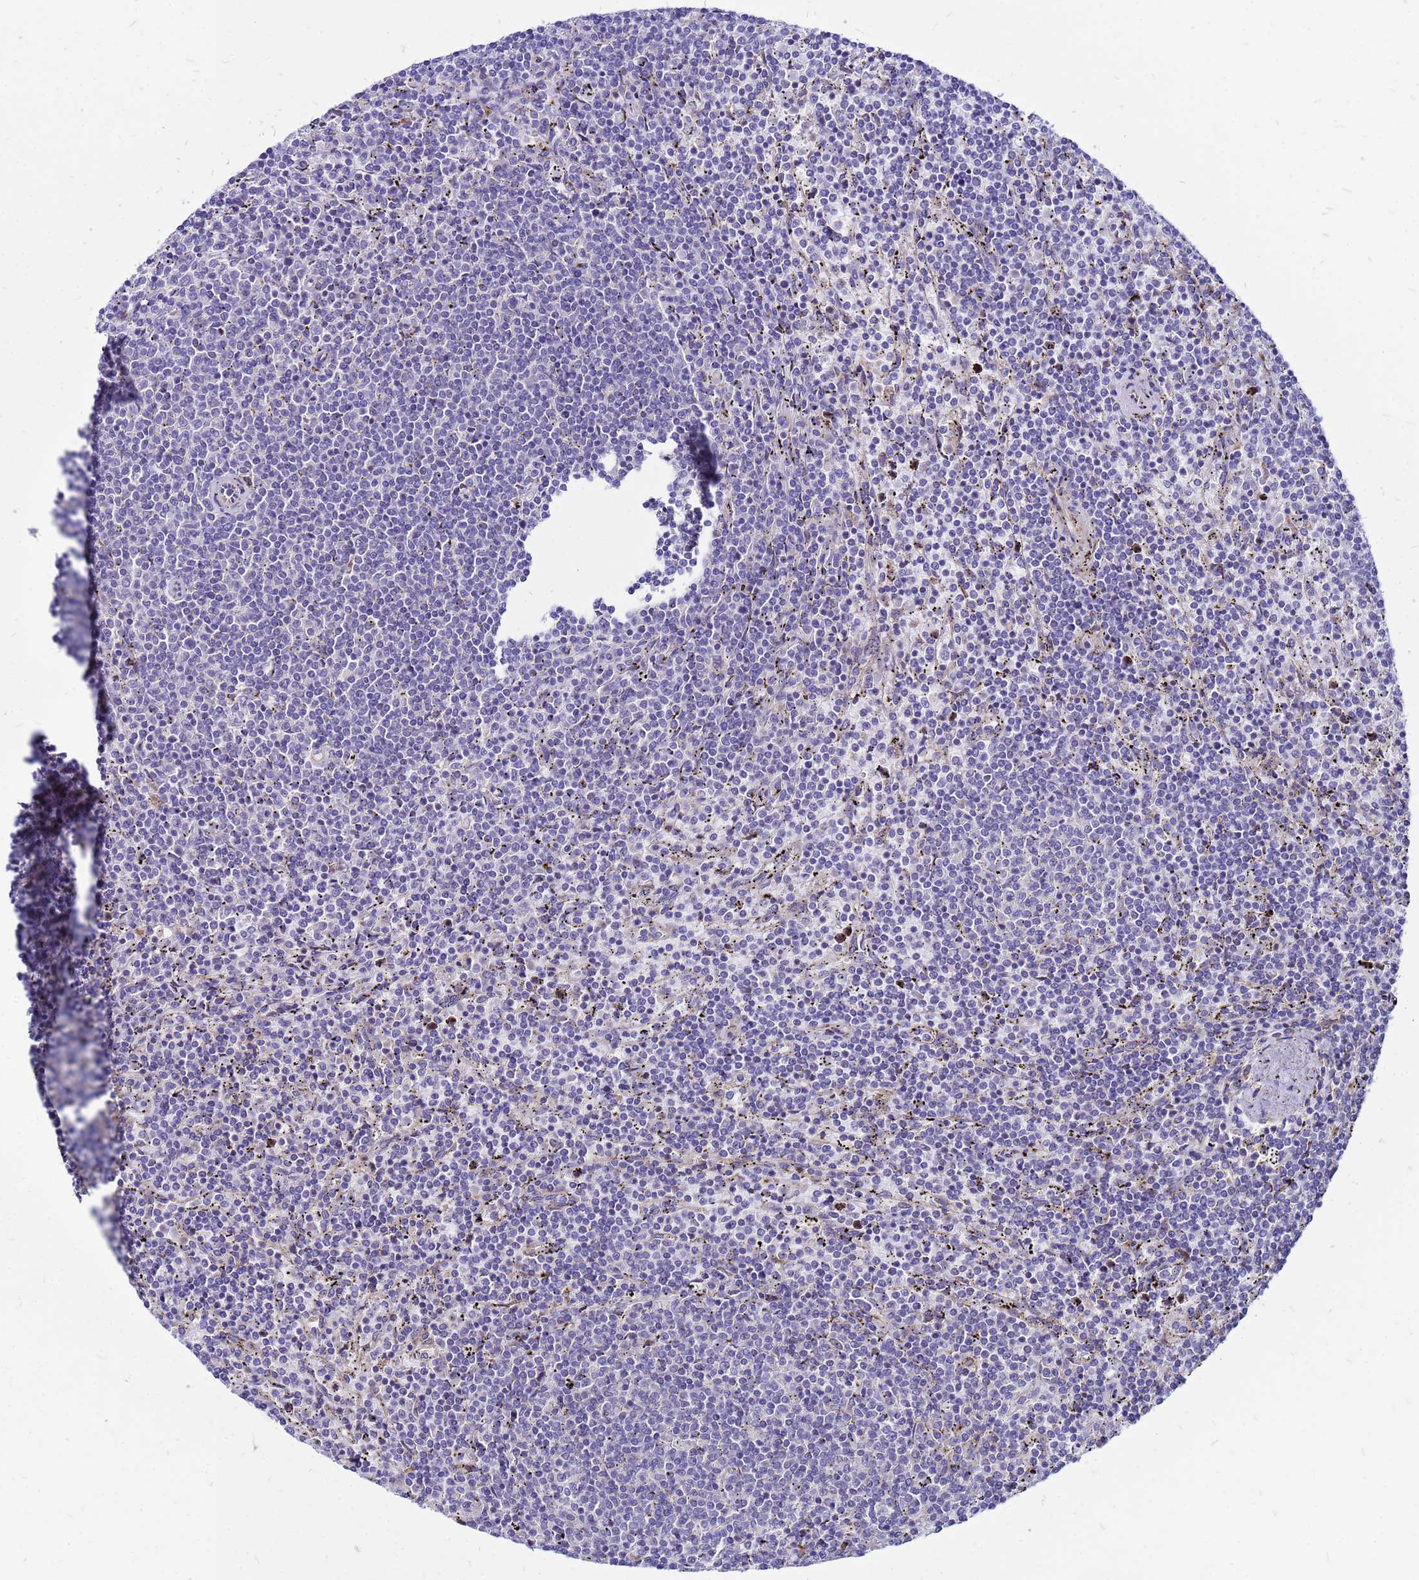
{"staining": {"intensity": "negative", "quantity": "none", "location": "none"}, "tissue": "lymphoma", "cell_type": "Tumor cells", "image_type": "cancer", "snomed": [{"axis": "morphology", "description": "Malignant lymphoma, non-Hodgkin's type, Low grade"}, {"axis": "topography", "description": "Spleen"}], "caption": "IHC image of neoplastic tissue: human malignant lymphoma, non-Hodgkin's type (low-grade) stained with DAB reveals no significant protein expression in tumor cells.", "gene": "FHIP1A", "patient": {"sex": "female", "age": 50}}